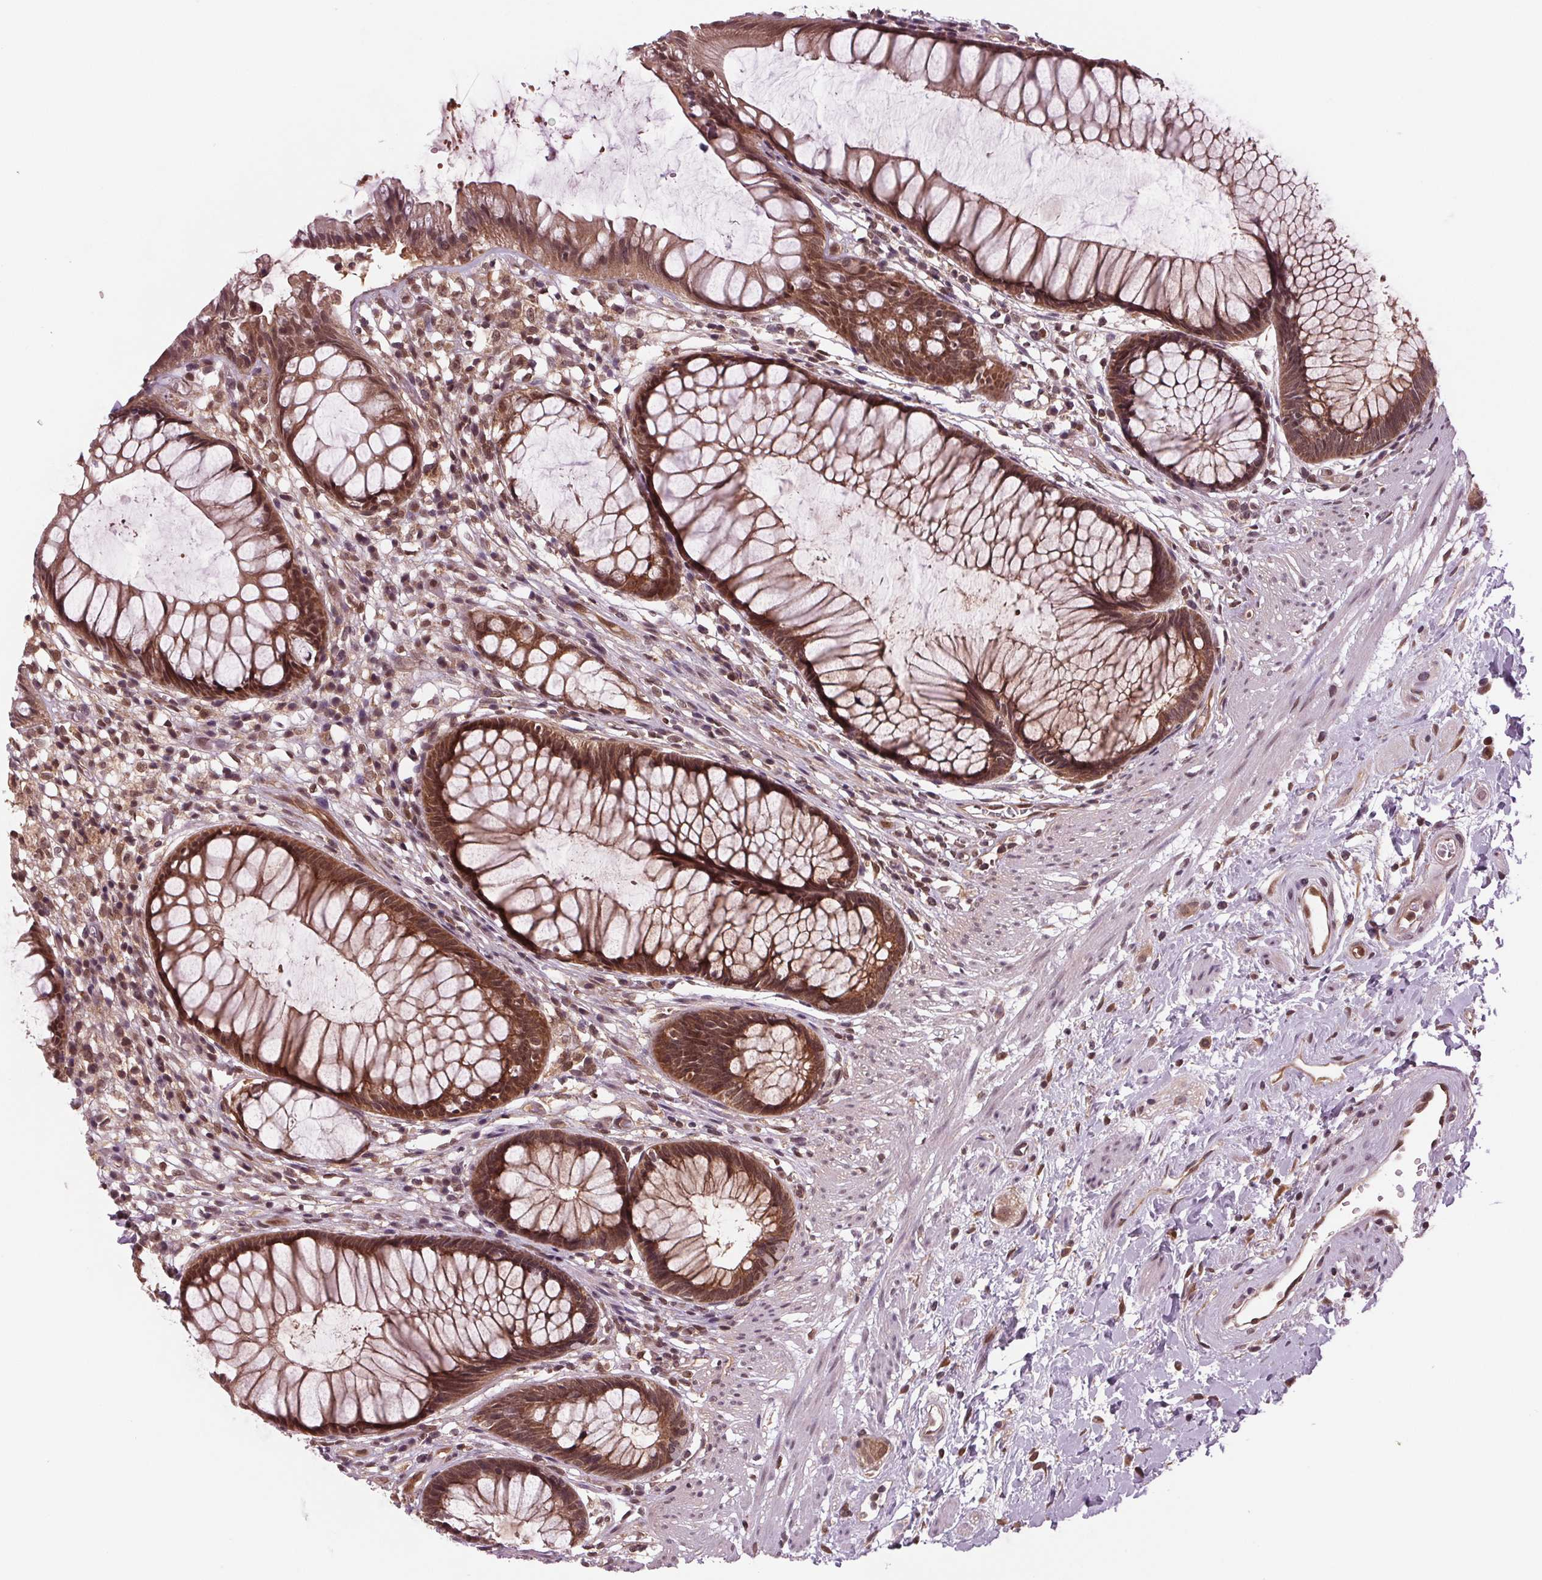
{"staining": {"intensity": "strong", "quantity": ">75%", "location": "cytoplasmic/membranous,nuclear"}, "tissue": "rectum", "cell_type": "Glandular cells", "image_type": "normal", "snomed": [{"axis": "morphology", "description": "Normal tissue, NOS"}, {"axis": "topography", "description": "Smooth muscle"}, {"axis": "topography", "description": "Rectum"}], "caption": "A micrograph of human rectum stained for a protein demonstrates strong cytoplasmic/membranous,nuclear brown staining in glandular cells. (Brightfield microscopy of DAB IHC at high magnification).", "gene": "STAT3", "patient": {"sex": "male", "age": 53}}